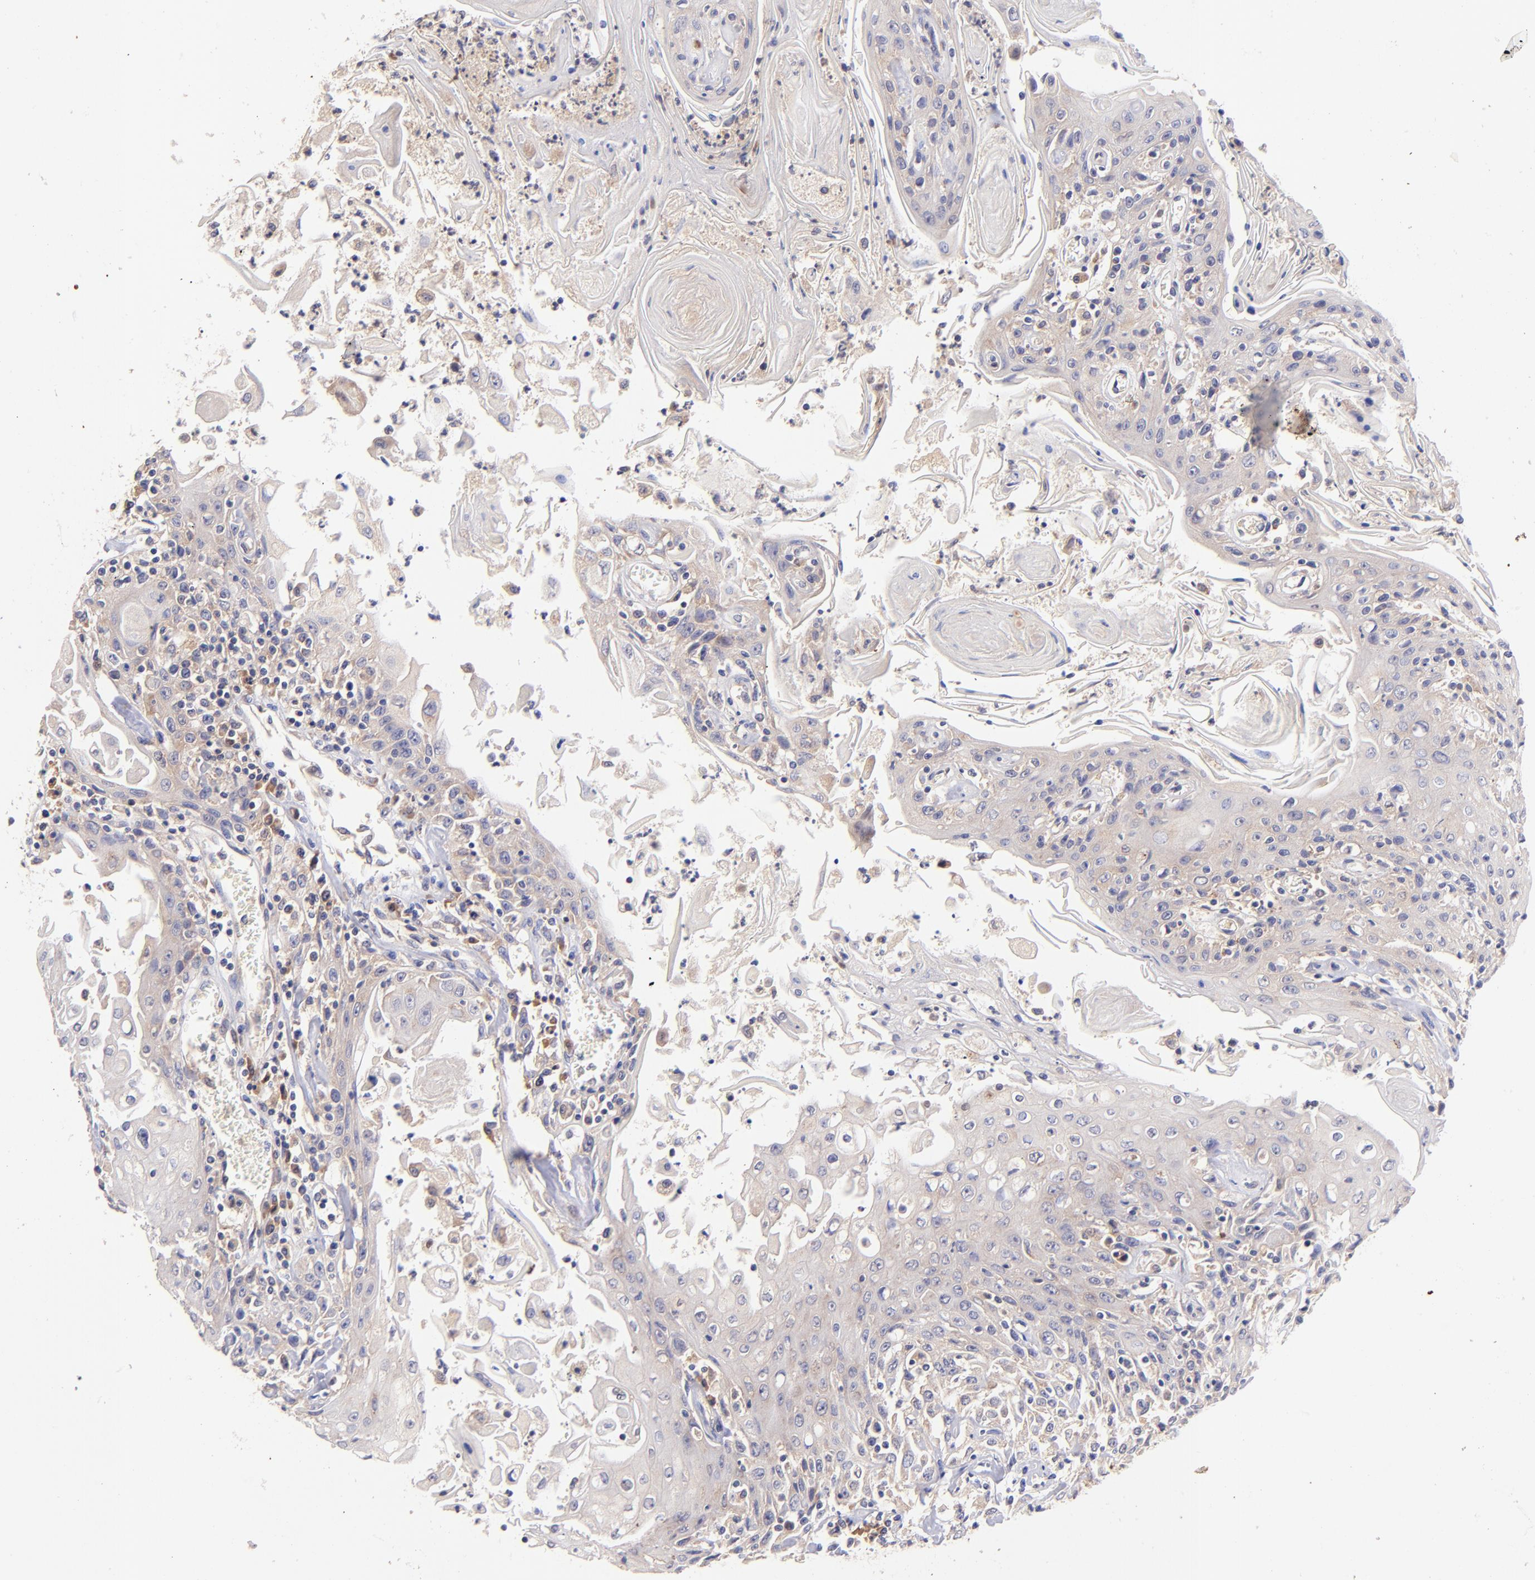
{"staining": {"intensity": "weak", "quantity": "25%-75%", "location": "cytoplasmic/membranous"}, "tissue": "head and neck cancer", "cell_type": "Tumor cells", "image_type": "cancer", "snomed": [{"axis": "morphology", "description": "Squamous cell carcinoma, NOS"}, {"axis": "topography", "description": "Oral tissue"}, {"axis": "topography", "description": "Head-Neck"}], "caption": "The photomicrograph demonstrates a brown stain indicating the presence of a protein in the cytoplasmic/membranous of tumor cells in head and neck squamous cell carcinoma. (DAB (3,3'-diaminobenzidine) = brown stain, brightfield microscopy at high magnification).", "gene": "RPL11", "patient": {"sex": "female", "age": 76}}